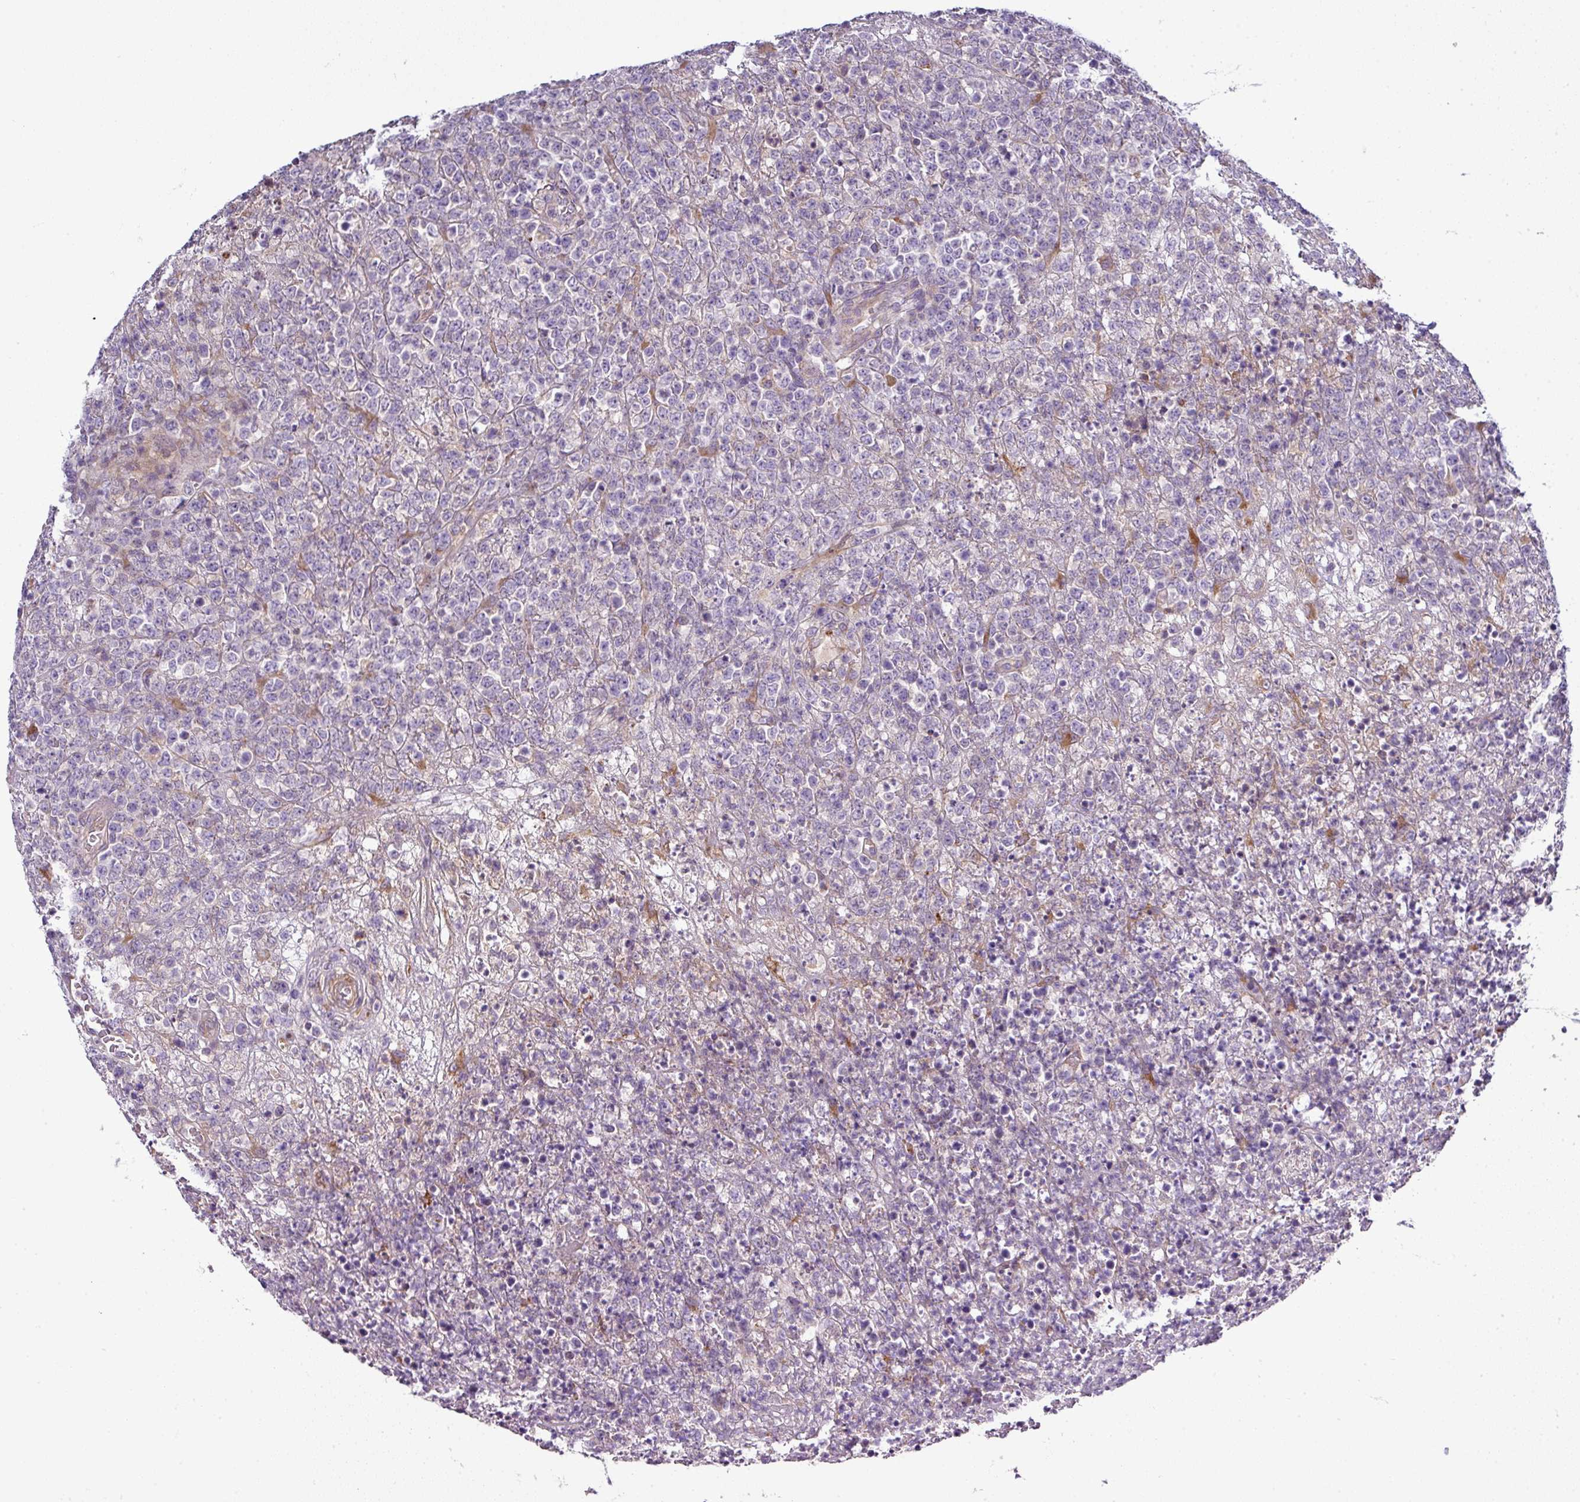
{"staining": {"intensity": "negative", "quantity": "none", "location": "none"}, "tissue": "lymphoma", "cell_type": "Tumor cells", "image_type": "cancer", "snomed": [{"axis": "morphology", "description": "Malignant lymphoma, non-Hodgkin's type, High grade"}, {"axis": "topography", "description": "Colon"}], "caption": "Immunohistochemistry (IHC) photomicrograph of human lymphoma stained for a protein (brown), which demonstrates no positivity in tumor cells.", "gene": "GAN", "patient": {"sex": "female", "age": 53}}